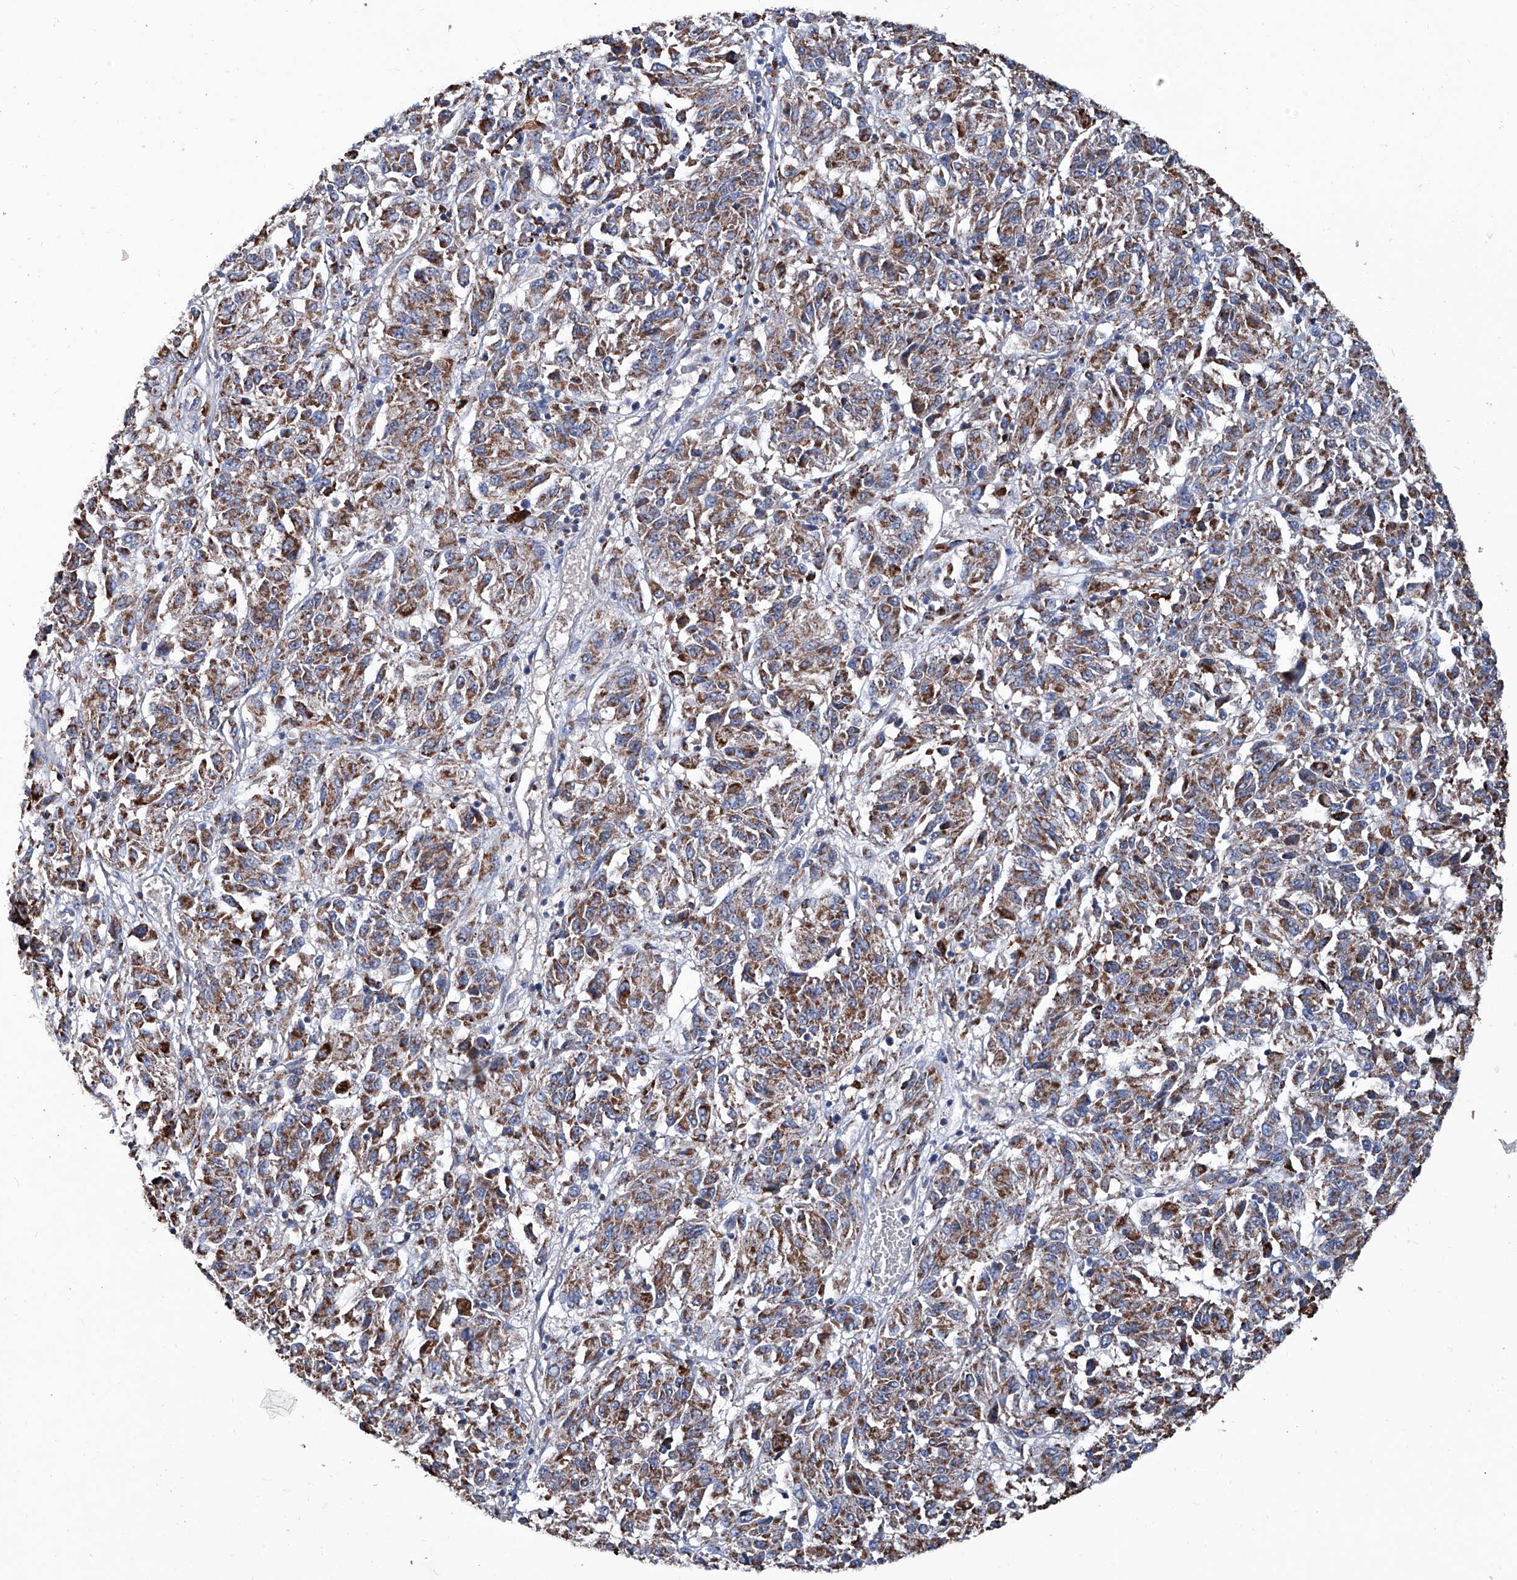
{"staining": {"intensity": "moderate", "quantity": ">75%", "location": "cytoplasmic/membranous"}, "tissue": "melanoma", "cell_type": "Tumor cells", "image_type": "cancer", "snomed": [{"axis": "morphology", "description": "Malignant melanoma, Metastatic site"}, {"axis": "topography", "description": "Lung"}], "caption": "Malignant melanoma (metastatic site) stained for a protein (brown) reveals moderate cytoplasmic/membranous positive positivity in about >75% of tumor cells.", "gene": "NHS", "patient": {"sex": "male", "age": 64}}